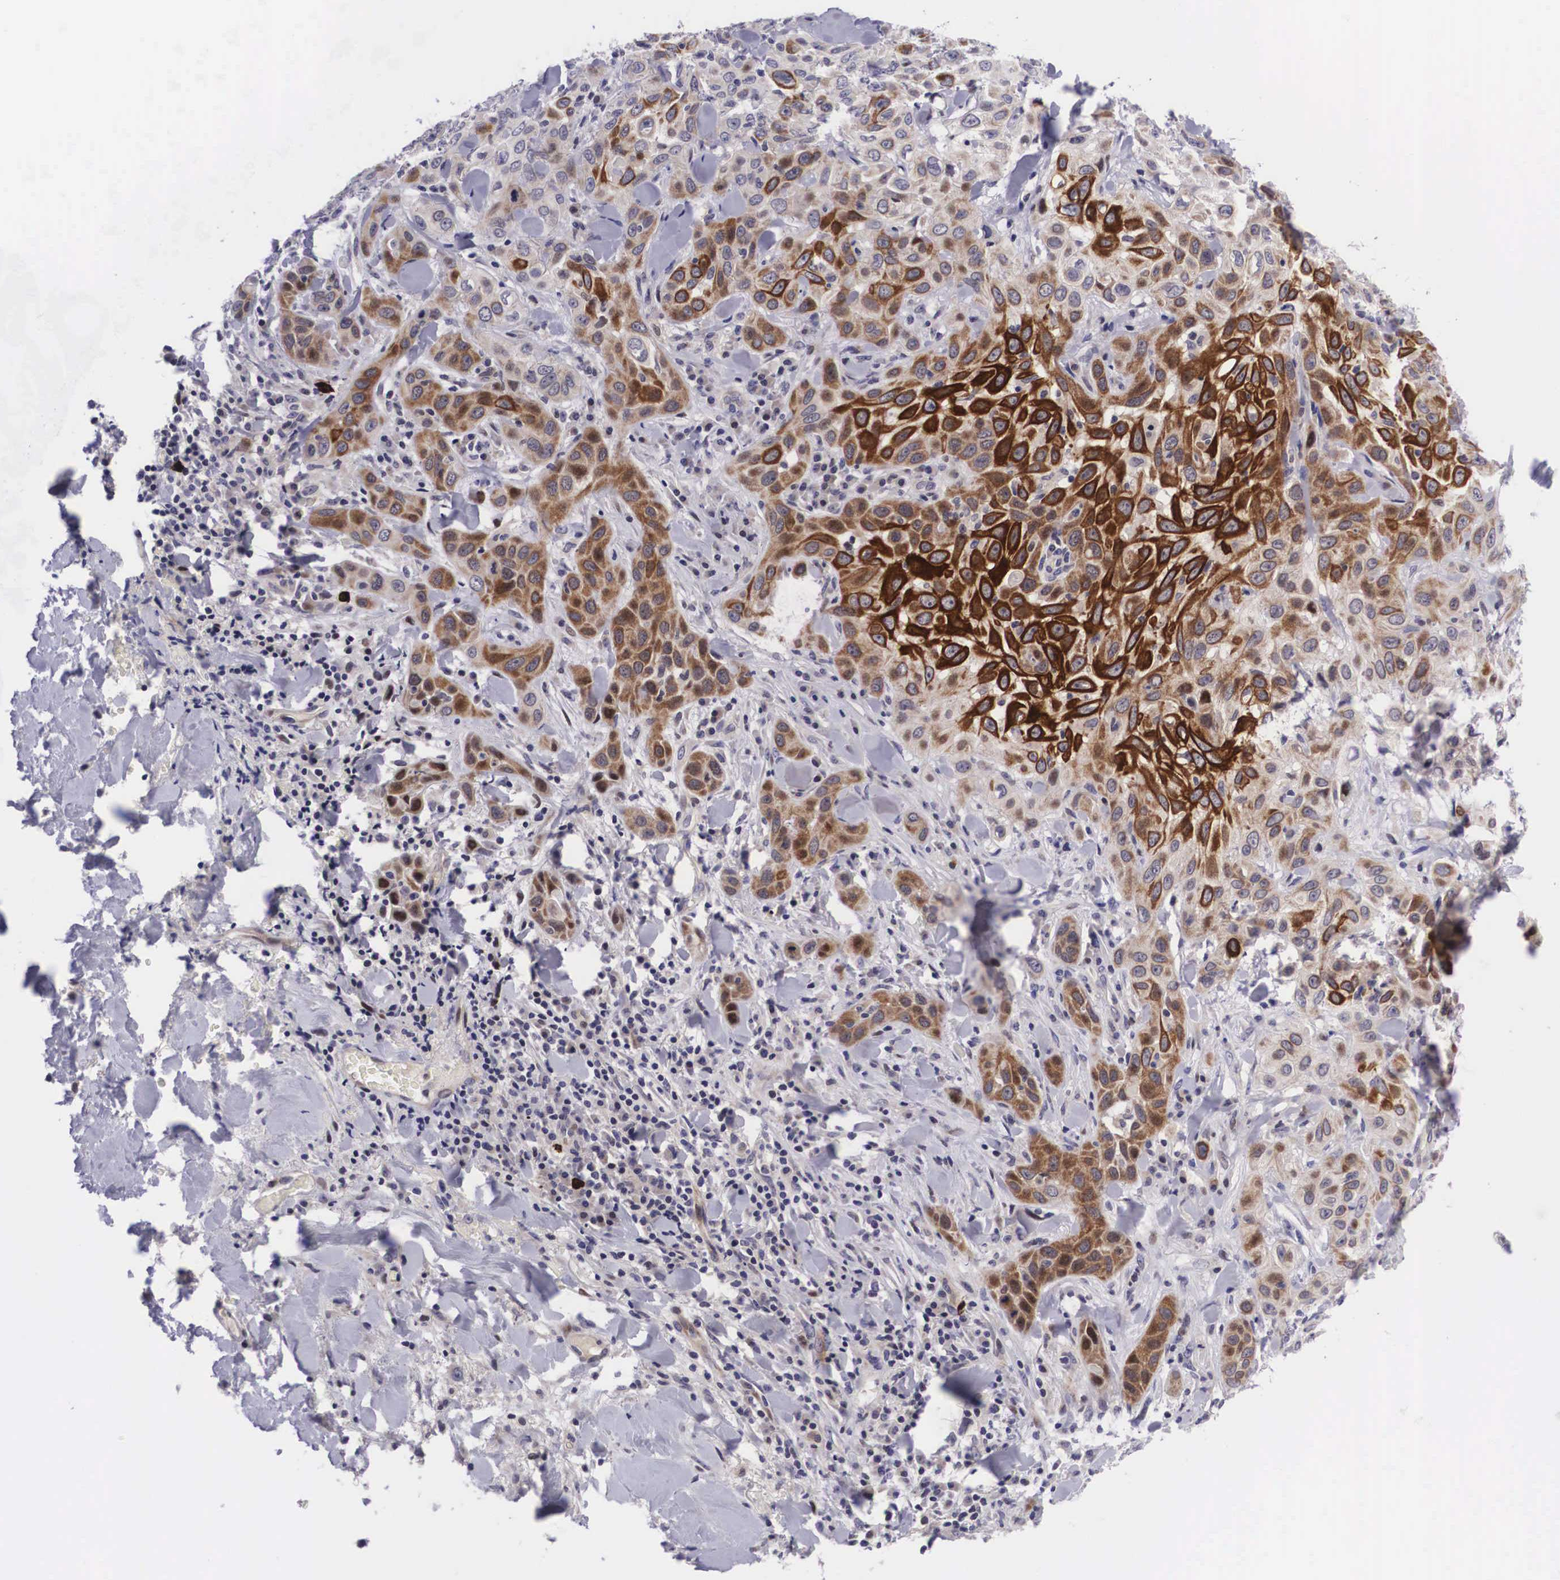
{"staining": {"intensity": "strong", "quantity": "25%-75%", "location": "cytoplasmic/membranous"}, "tissue": "skin cancer", "cell_type": "Tumor cells", "image_type": "cancer", "snomed": [{"axis": "morphology", "description": "Squamous cell carcinoma, NOS"}, {"axis": "topography", "description": "Skin"}], "caption": "Immunohistochemical staining of human skin squamous cell carcinoma shows high levels of strong cytoplasmic/membranous positivity in approximately 25%-75% of tumor cells.", "gene": "EMID1", "patient": {"sex": "male", "age": 84}}